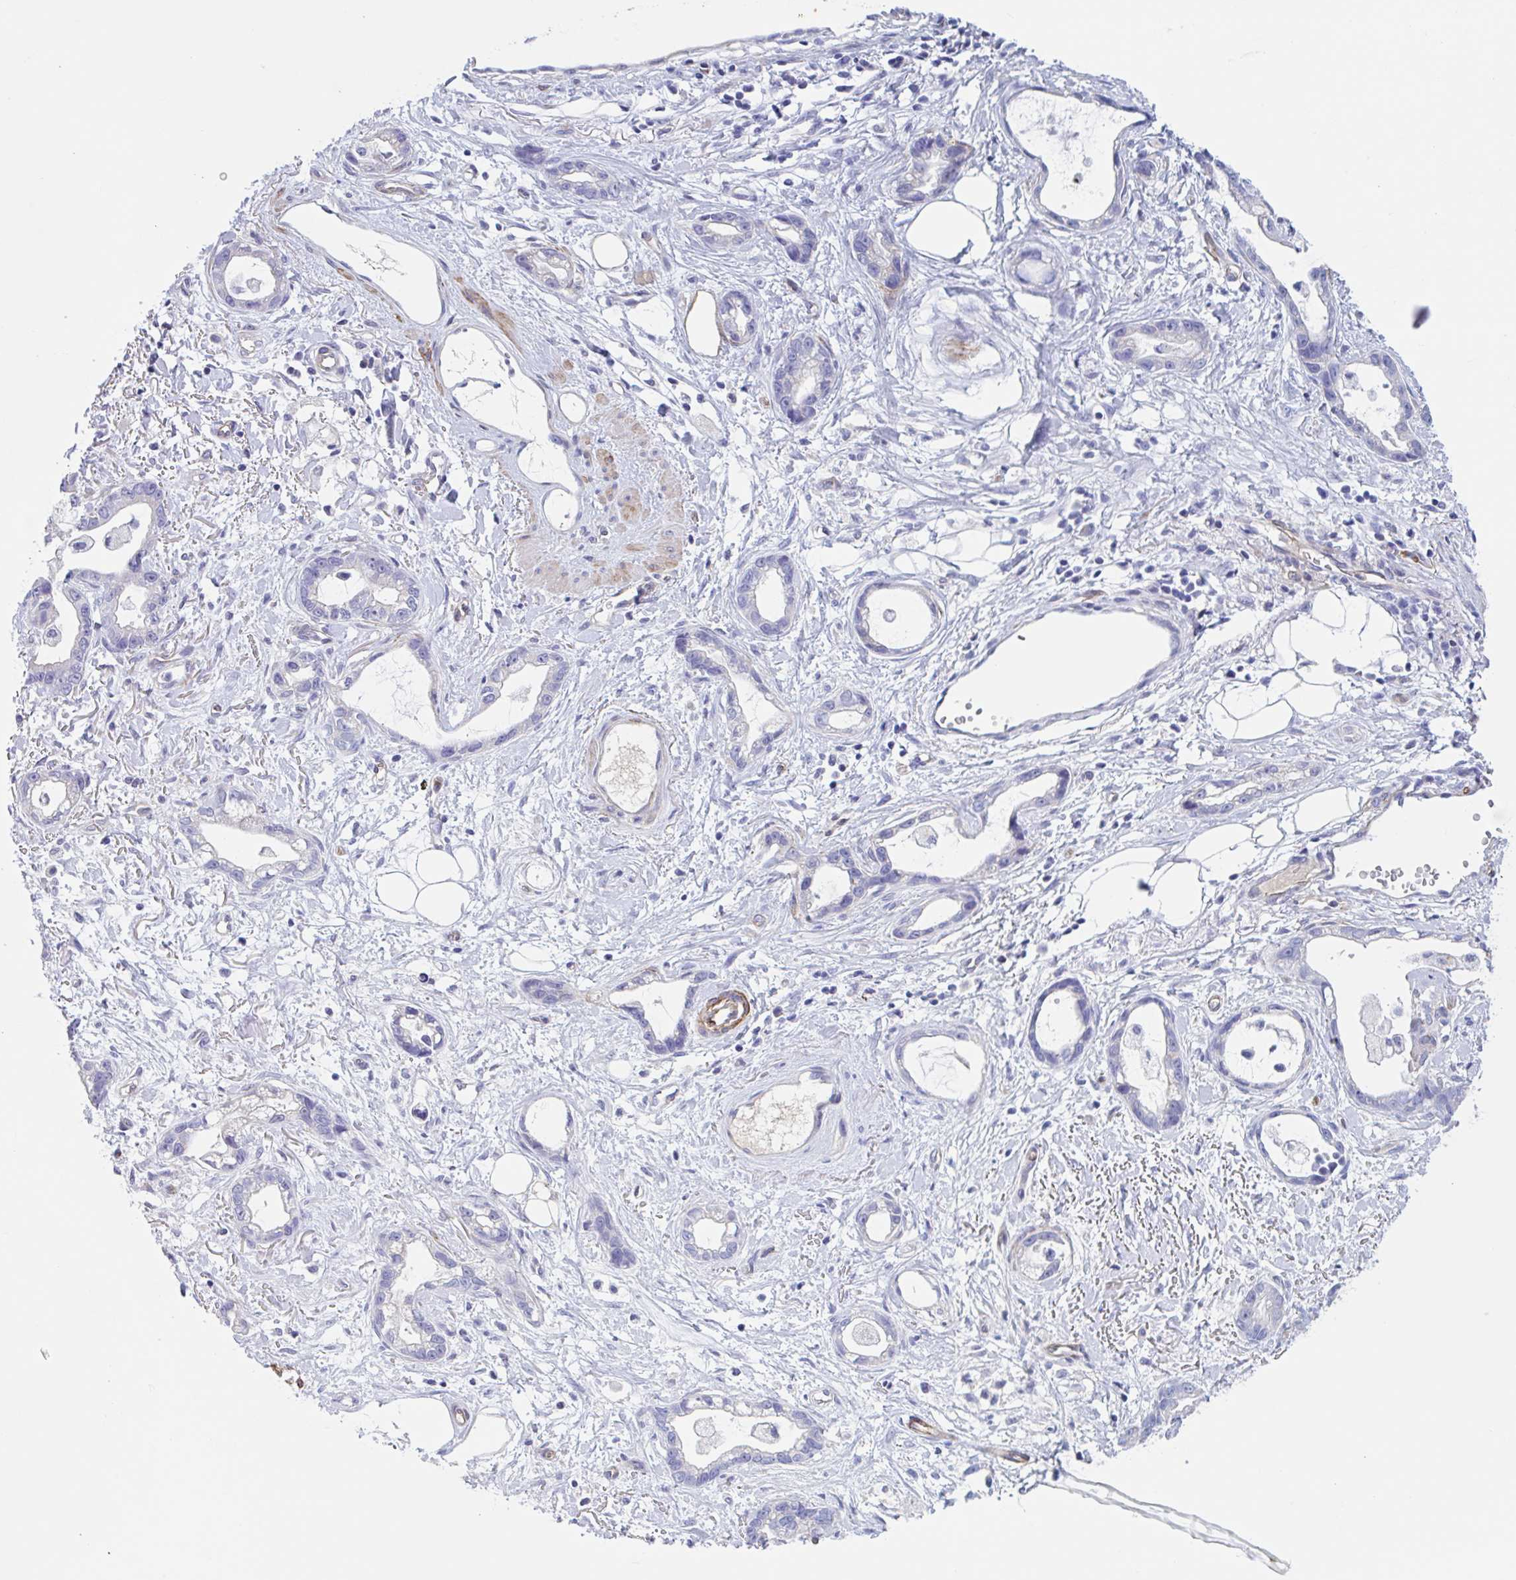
{"staining": {"intensity": "negative", "quantity": "none", "location": "none"}, "tissue": "stomach cancer", "cell_type": "Tumor cells", "image_type": "cancer", "snomed": [{"axis": "morphology", "description": "Adenocarcinoma, NOS"}, {"axis": "topography", "description": "Stomach"}], "caption": "This is a micrograph of immunohistochemistry (IHC) staining of stomach cancer, which shows no expression in tumor cells.", "gene": "ZNHIT2", "patient": {"sex": "male", "age": 55}}